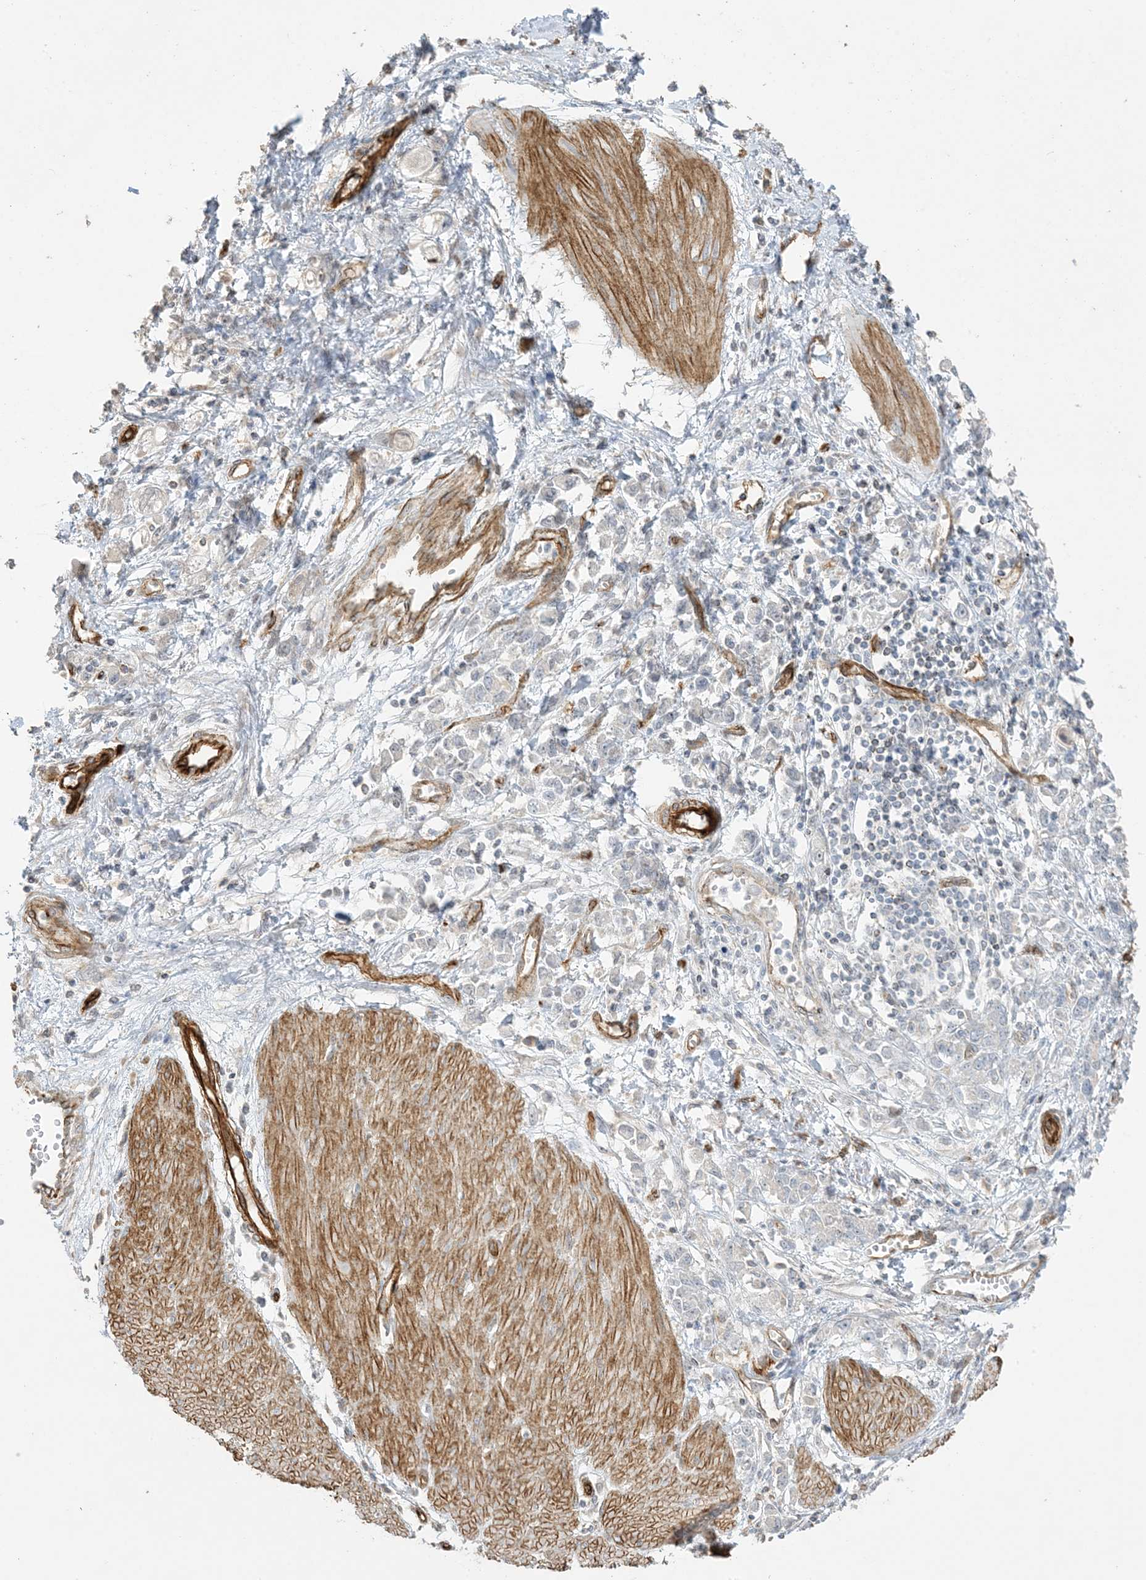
{"staining": {"intensity": "negative", "quantity": "none", "location": "none"}, "tissue": "stomach cancer", "cell_type": "Tumor cells", "image_type": "cancer", "snomed": [{"axis": "morphology", "description": "Adenocarcinoma, NOS"}, {"axis": "topography", "description": "Stomach"}], "caption": "This is an immunohistochemistry (IHC) micrograph of adenocarcinoma (stomach). There is no positivity in tumor cells.", "gene": "AGA", "patient": {"sex": "female", "age": 76}}